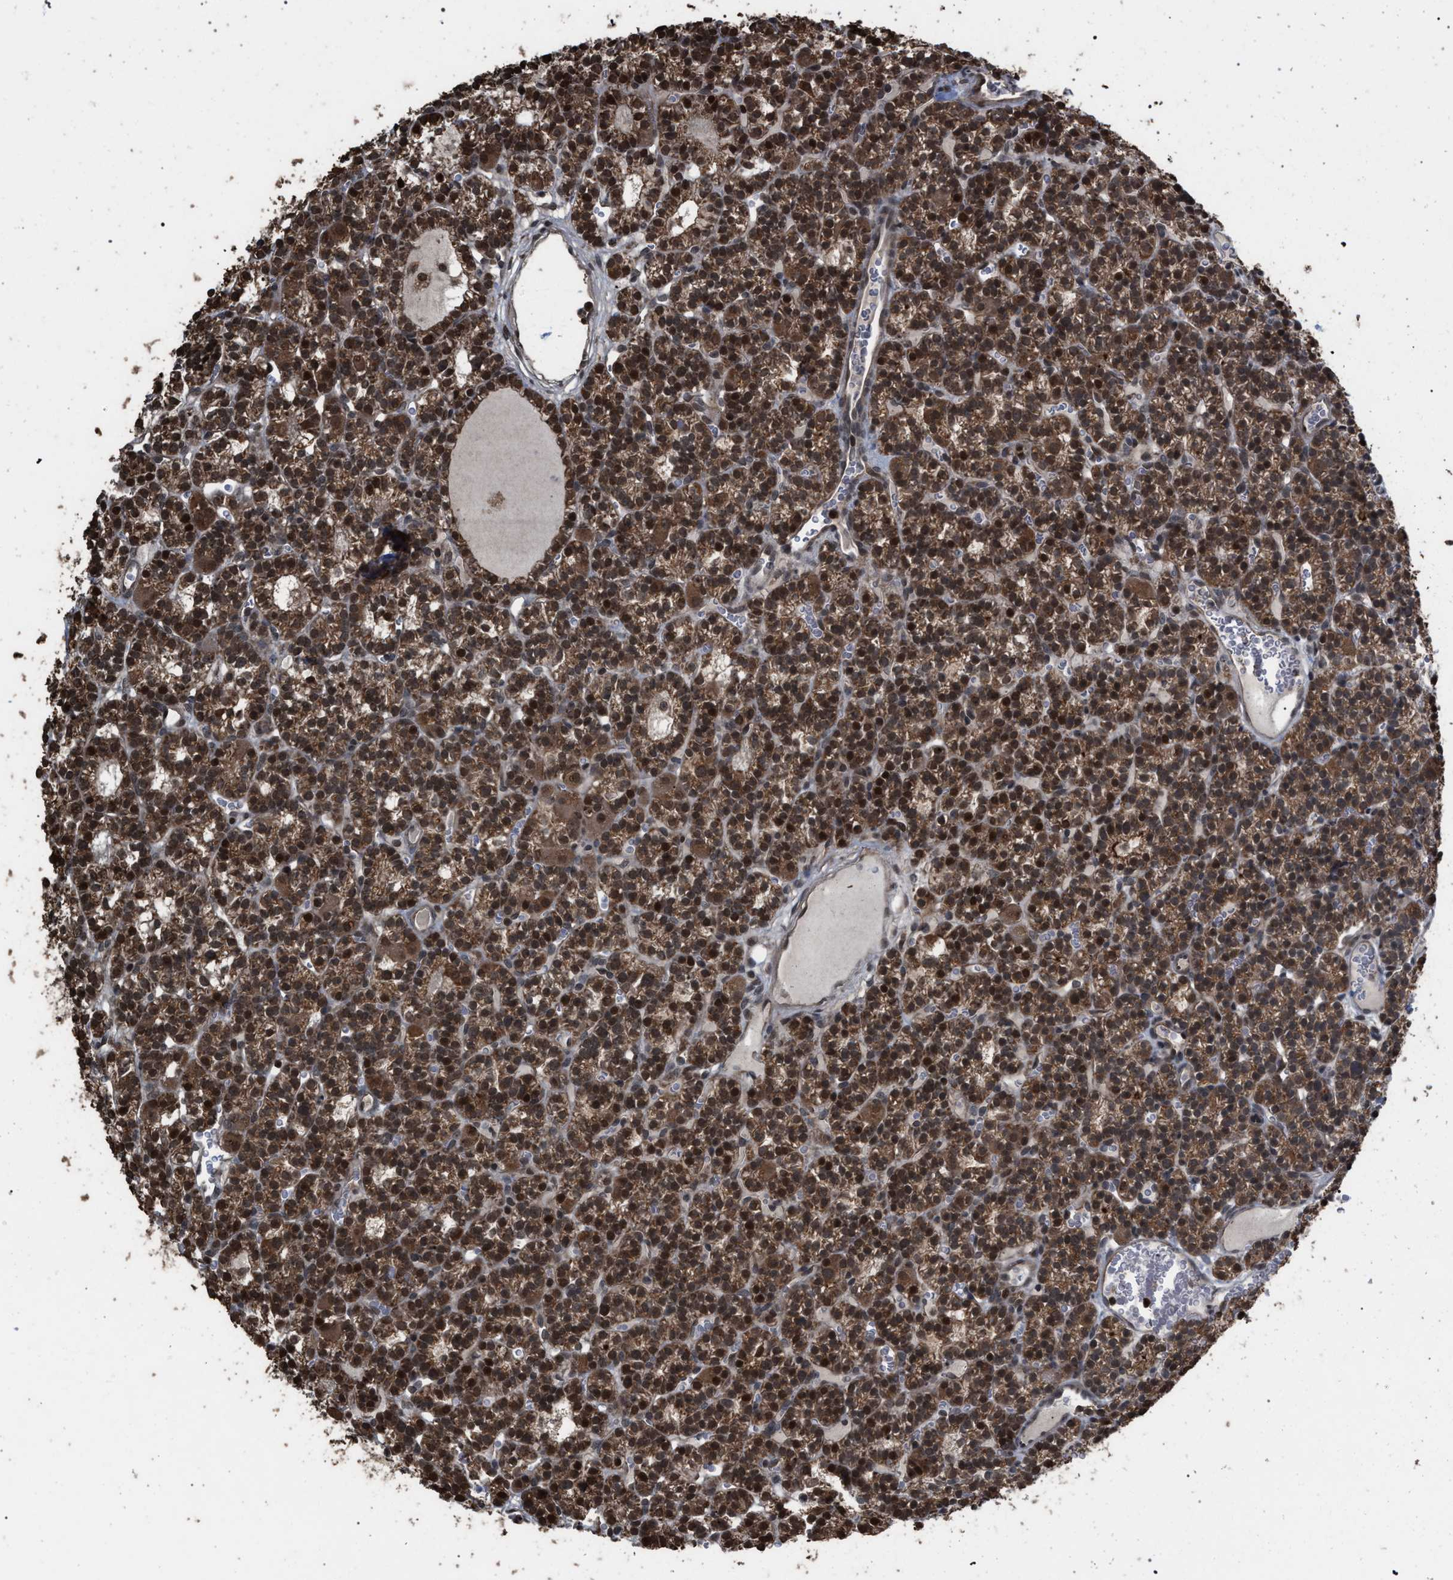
{"staining": {"intensity": "strong", "quantity": ">75%", "location": "cytoplasmic/membranous,nuclear"}, "tissue": "parathyroid gland", "cell_type": "Glandular cells", "image_type": "normal", "snomed": [{"axis": "morphology", "description": "Normal tissue, NOS"}, {"axis": "morphology", "description": "Adenoma, NOS"}, {"axis": "topography", "description": "Parathyroid gland"}], "caption": "A high-resolution micrograph shows immunohistochemistry (IHC) staining of unremarkable parathyroid gland, which demonstrates strong cytoplasmic/membranous,nuclear positivity in about >75% of glandular cells. Ihc stains the protein of interest in brown and the nuclei are stained blue.", "gene": "NAA35", "patient": {"sex": "female", "age": 58}}